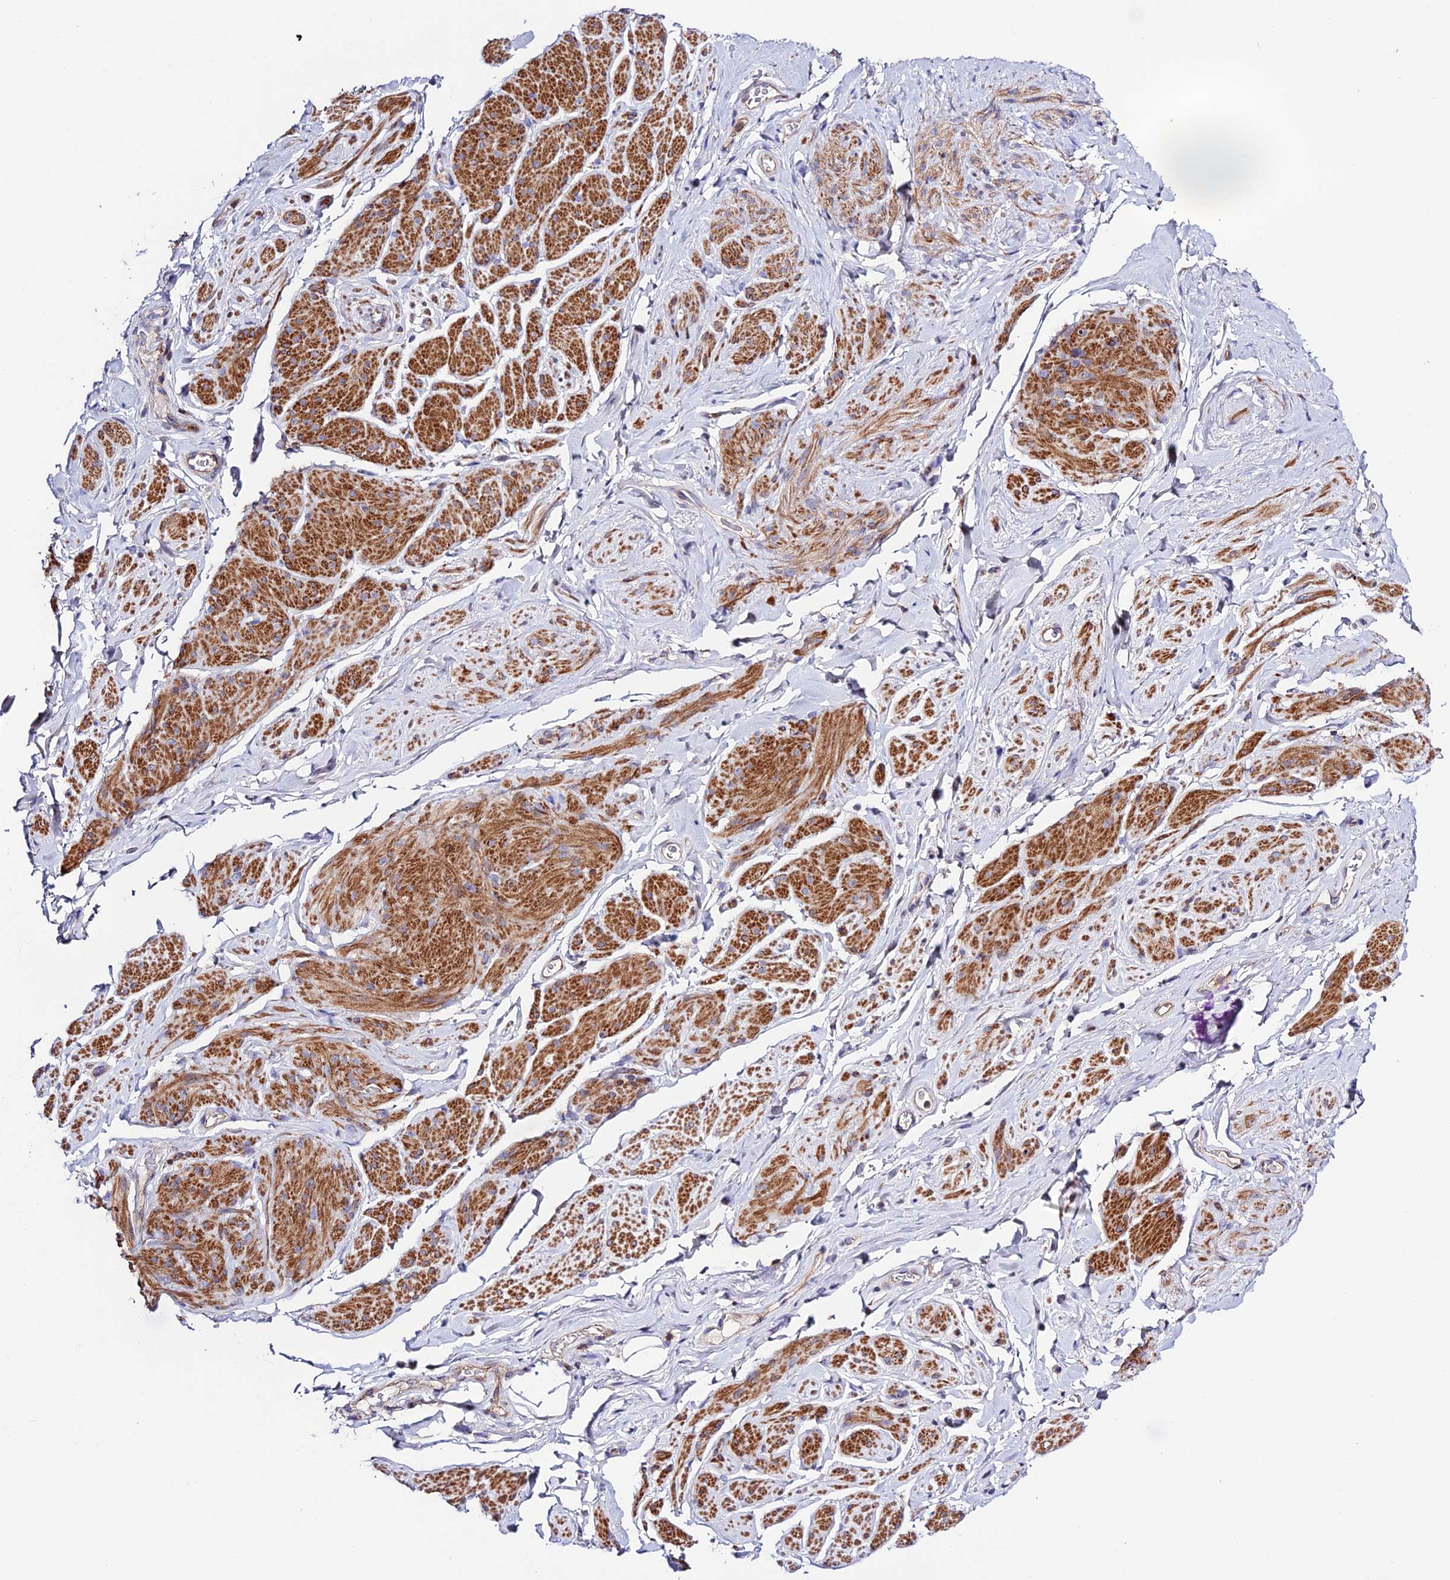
{"staining": {"intensity": "strong", "quantity": "25%-75%", "location": "cytoplasmic/membranous"}, "tissue": "smooth muscle", "cell_type": "Smooth muscle cells", "image_type": "normal", "snomed": [{"axis": "morphology", "description": "Normal tissue, NOS"}, {"axis": "topography", "description": "Smooth muscle"}, {"axis": "topography", "description": "Peripheral nerve tissue"}], "caption": "Immunohistochemical staining of normal smooth muscle shows high levels of strong cytoplasmic/membranous staining in approximately 25%-75% of smooth muscle cells.", "gene": "PRIM1", "patient": {"sex": "male", "age": 69}}